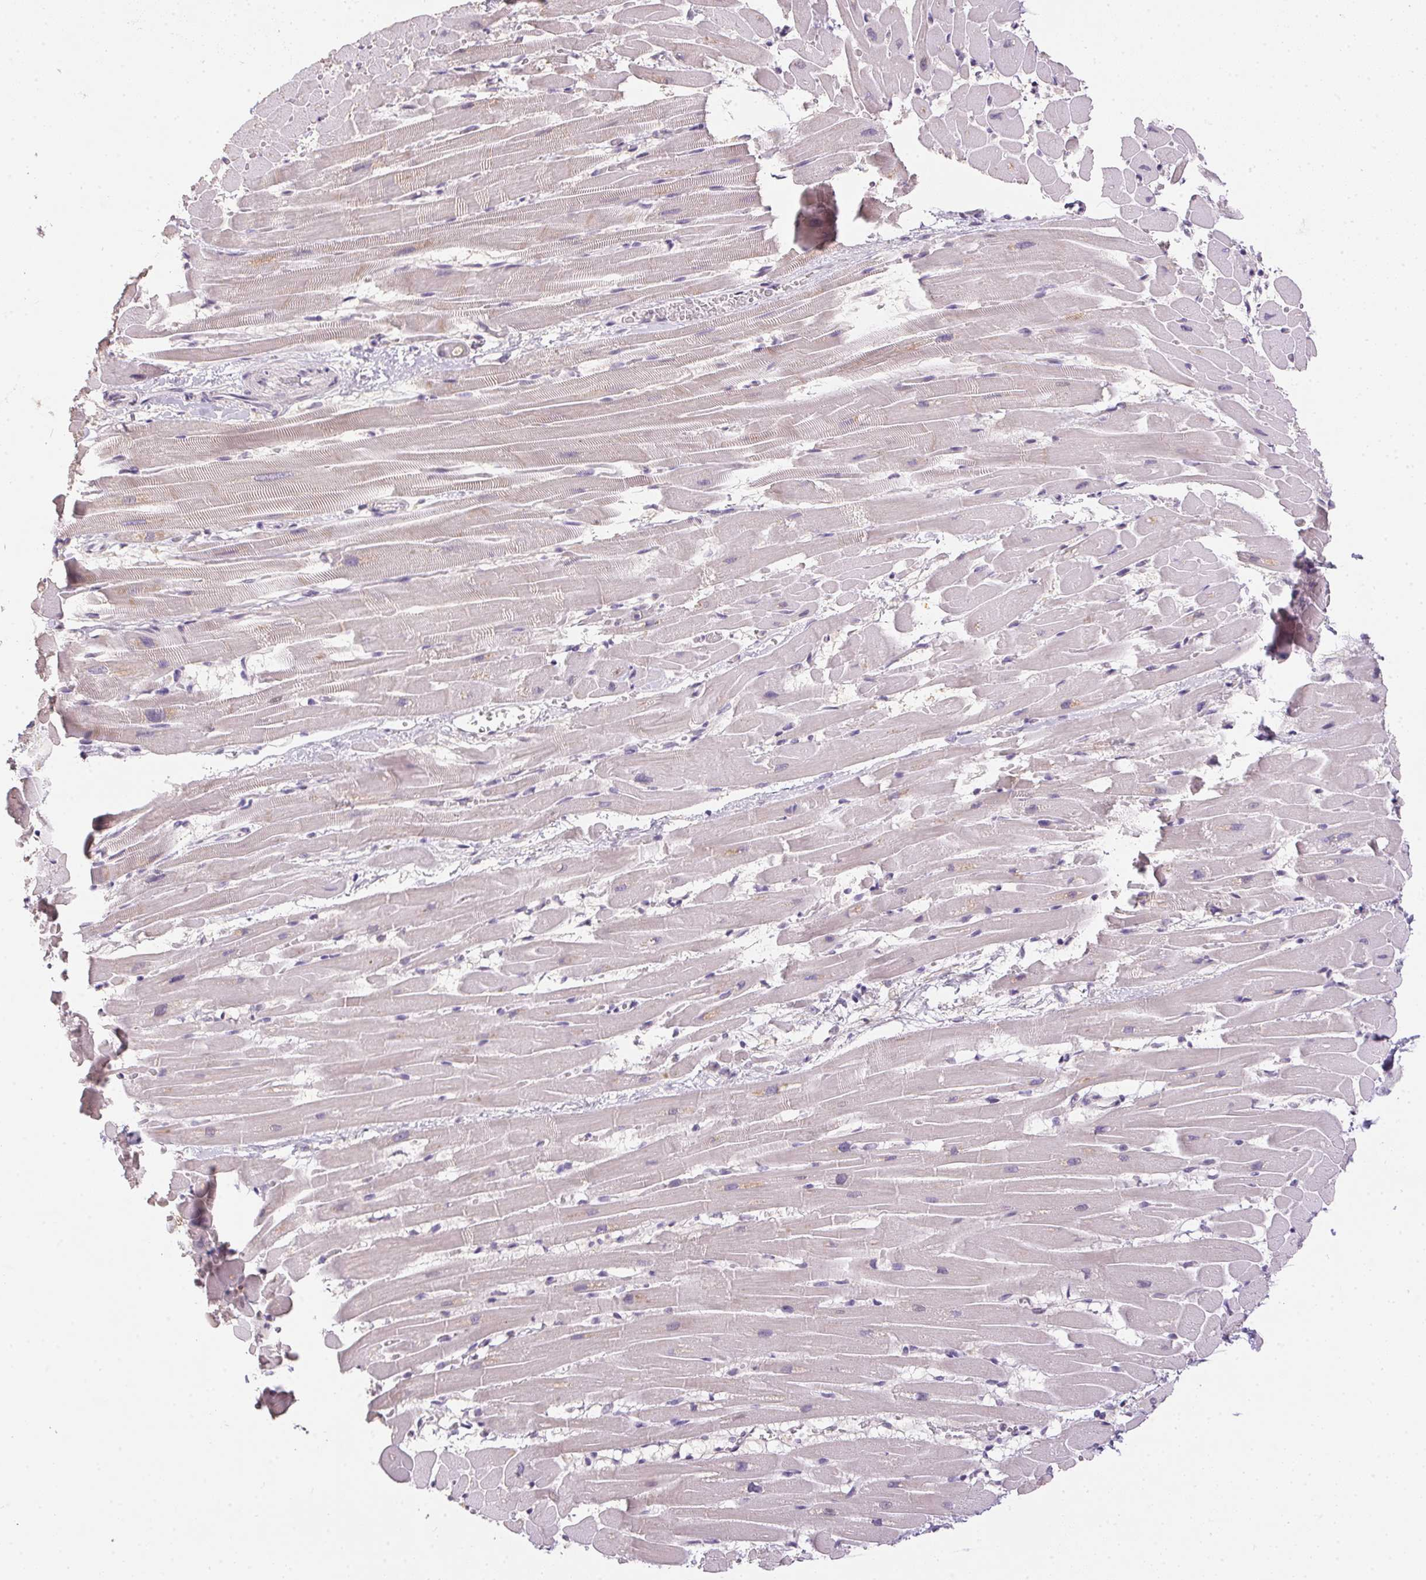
{"staining": {"intensity": "negative", "quantity": "none", "location": "none"}, "tissue": "heart muscle", "cell_type": "Cardiomyocytes", "image_type": "normal", "snomed": [{"axis": "morphology", "description": "Normal tissue, NOS"}, {"axis": "topography", "description": "Heart"}], "caption": "Photomicrograph shows no significant protein positivity in cardiomyocytes of benign heart muscle. (Immunohistochemistry, brightfield microscopy, high magnification).", "gene": "SPACA9", "patient": {"sex": "male", "age": 37}}